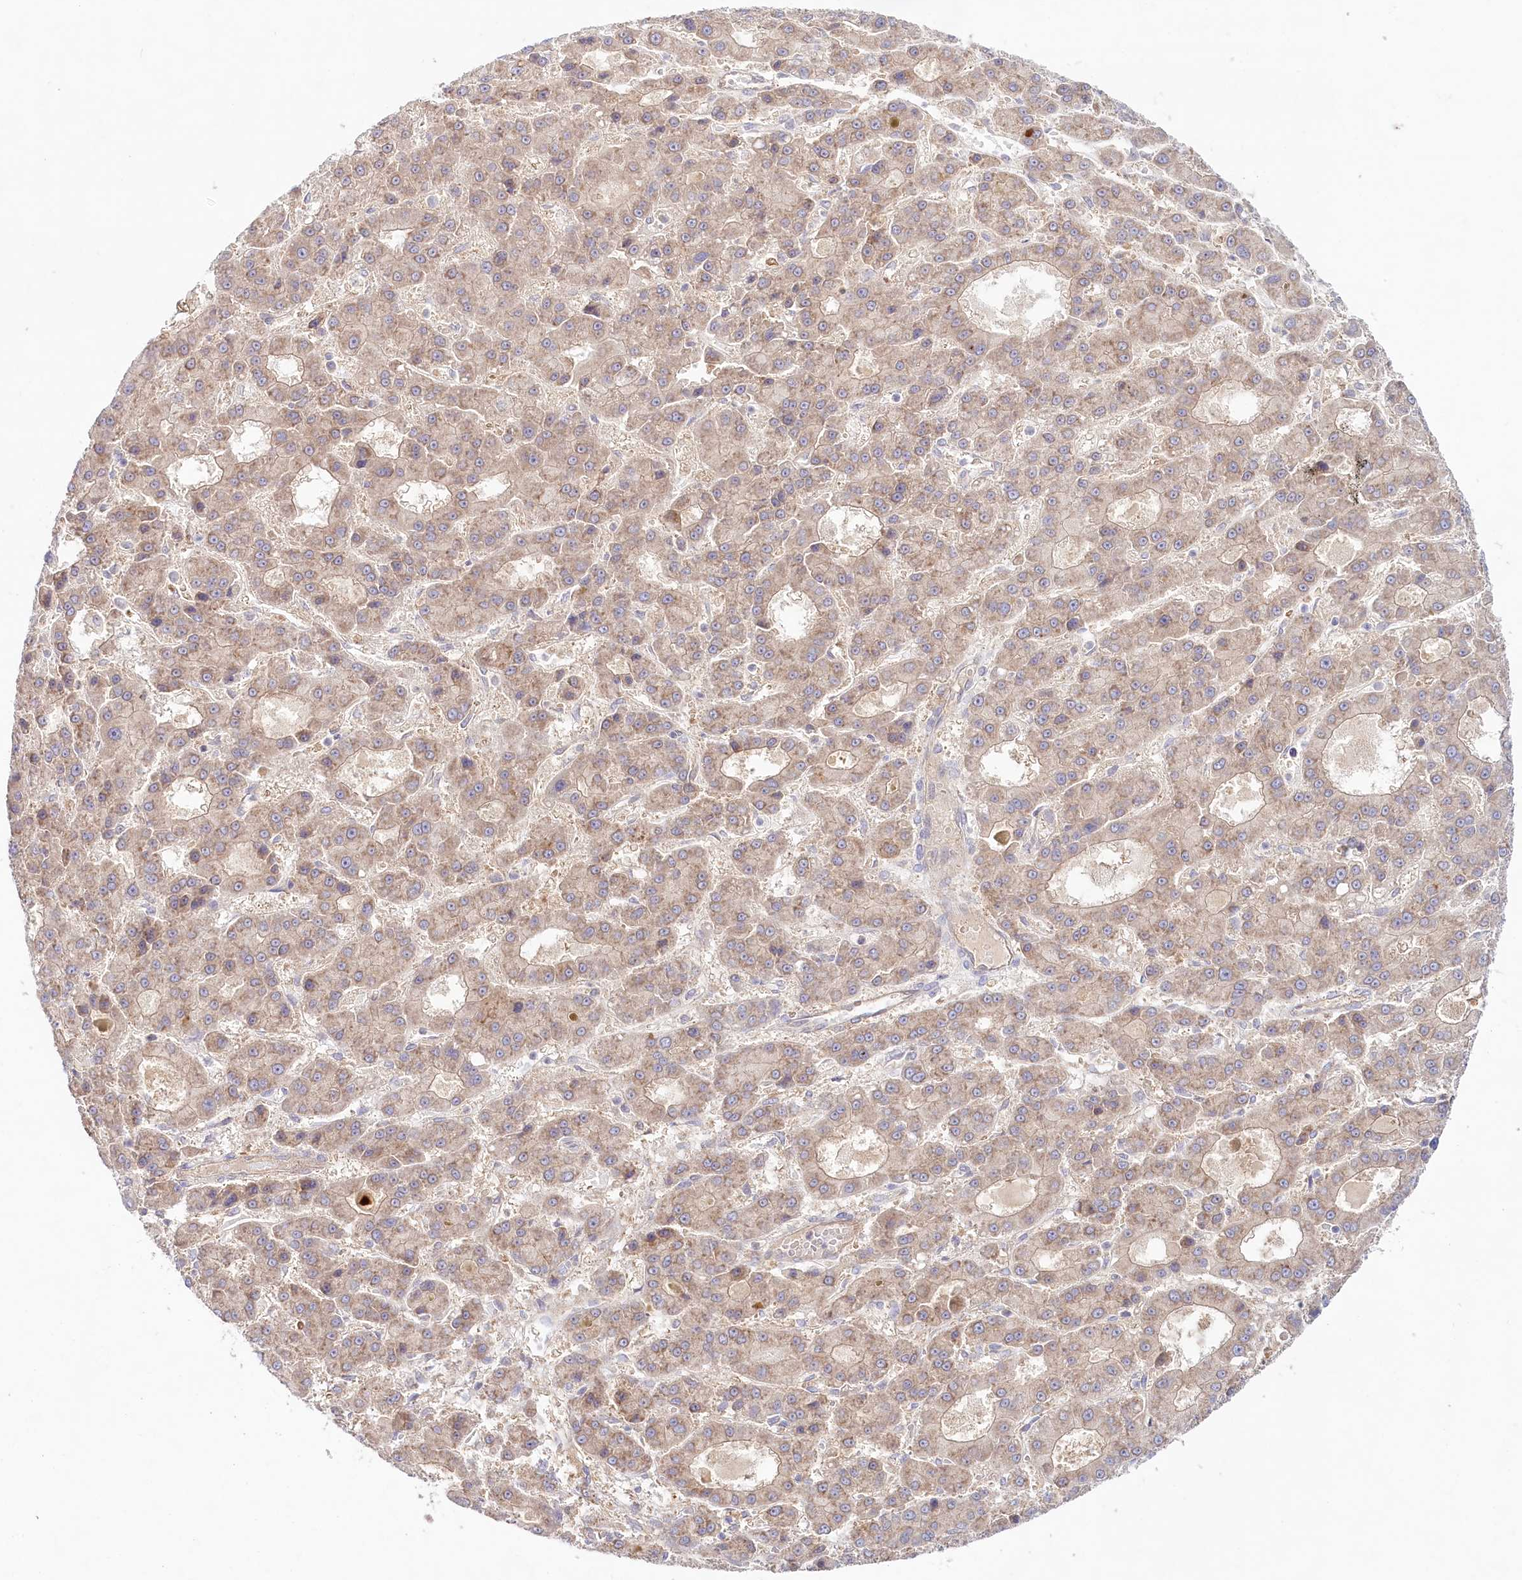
{"staining": {"intensity": "weak", "quantity": ">75%", "location": "cytoplasmic/membranous"}, "tissue": "liver cancer", "cell_type": "Tumor cells", "image_type": "cancer", "snomed": [{"axis": "morphology", "description": "Carcinoma, Hepatocellular, NOS"}, {"axis": "topography", "description": "Liver"}], "caption": "Tumor cells exhibit weak cytoplasmic/membranous staining in about >75% of cells in liver cancer (hepatocellular carcinoma). (Stains: DAB in brown, nuclei in blue, Microscopy: brightfield microscopy at high magnification).", "gene": "TNIP1", "patient": {"sex": "male", "age": 70}}